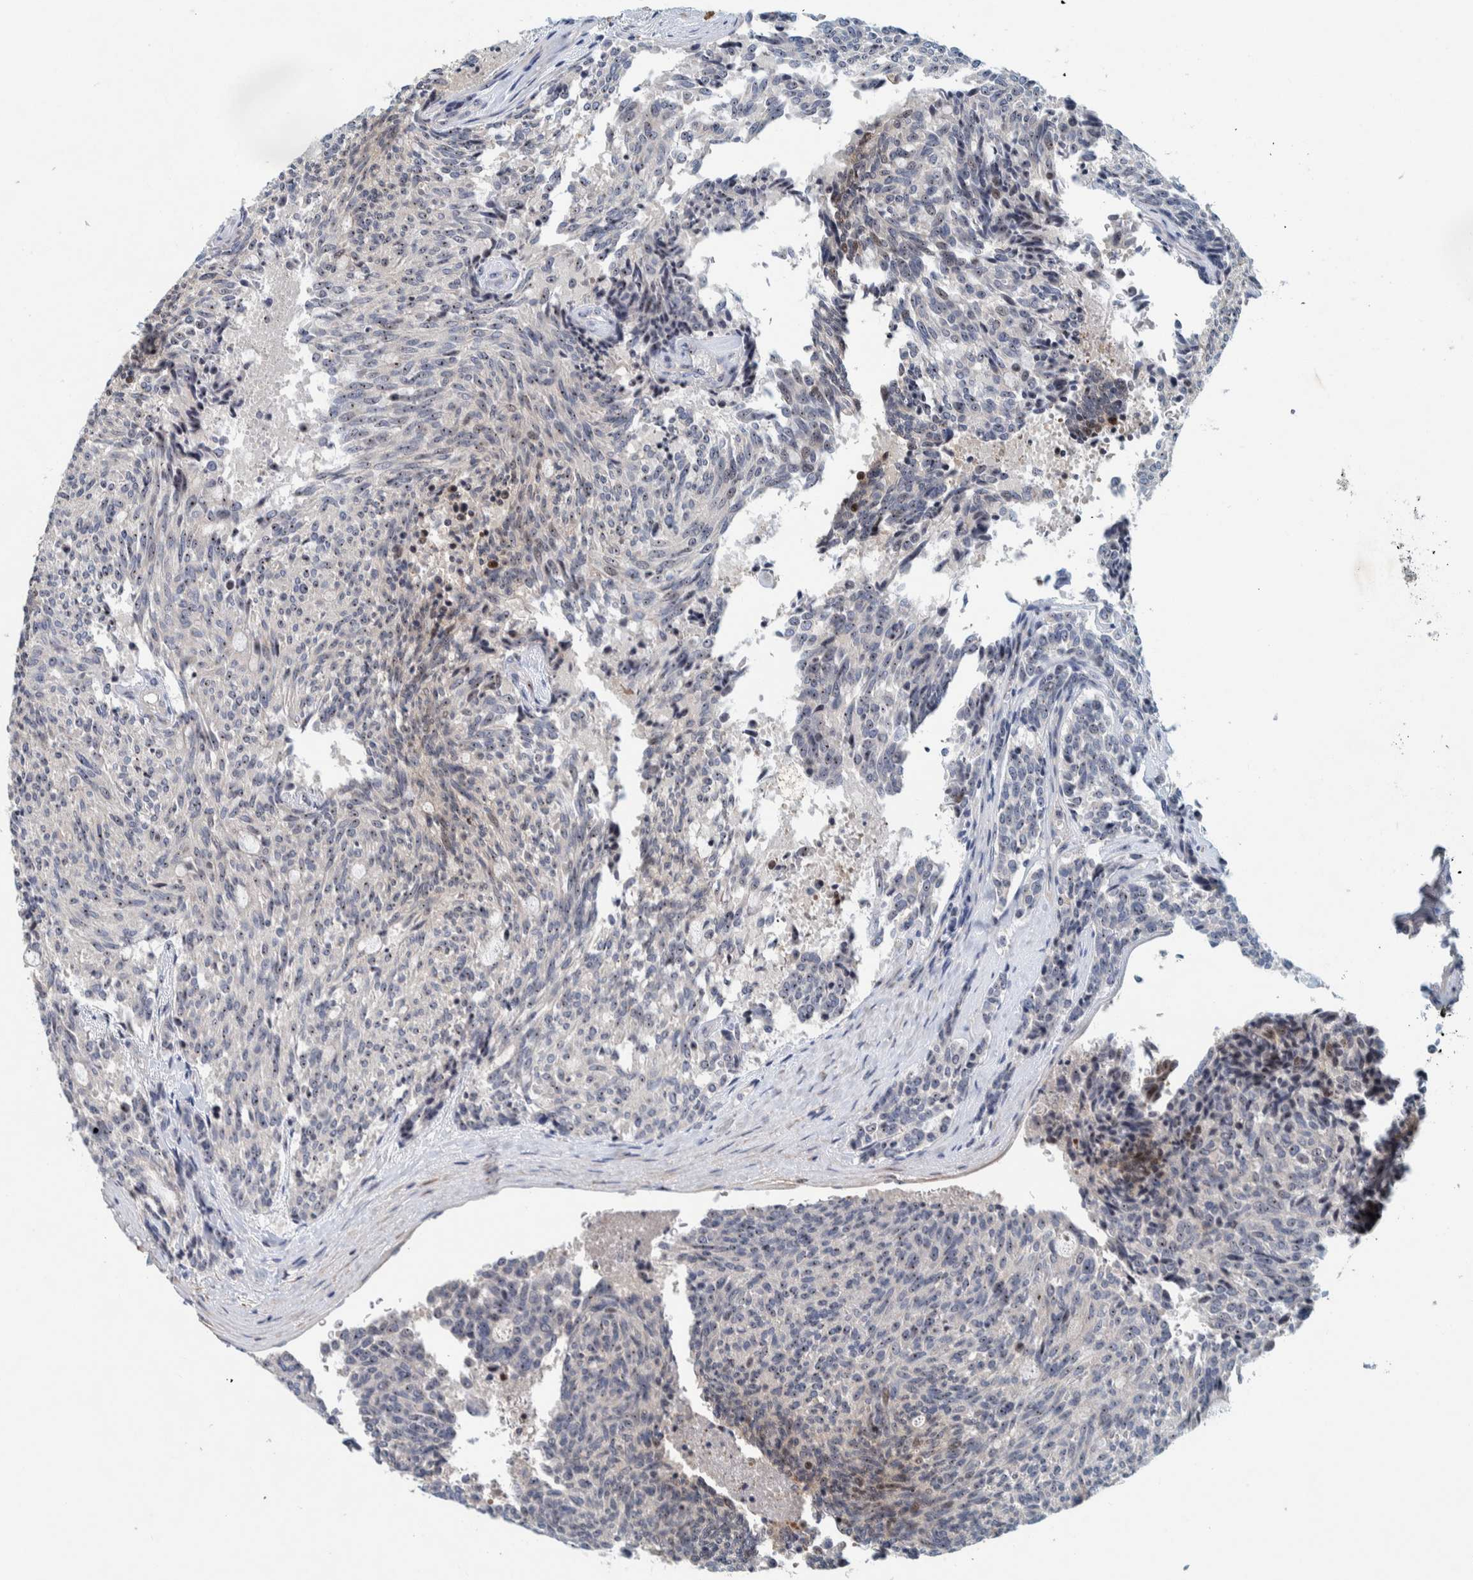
{"staining": {"intensity": "moderate", "quantity": ">75%", "location": "nuclear"}, "tissue": "carcinoid", "cell_type": "Tumor cells", "image_type": "cancer", "snomed": [{"axis": "morphology", "description": "Carcinoid, malignant, NOS"}, {"axis": "topography", "description": "Pancreas"}], "caption": "Brown immunohistochemical staining in human malignant carcinoid reveals moderate nuclear positivity in approximately >75% of tumor cells.", "gene": "NOL11", "patient": {"sex": "female", "age": 54}}